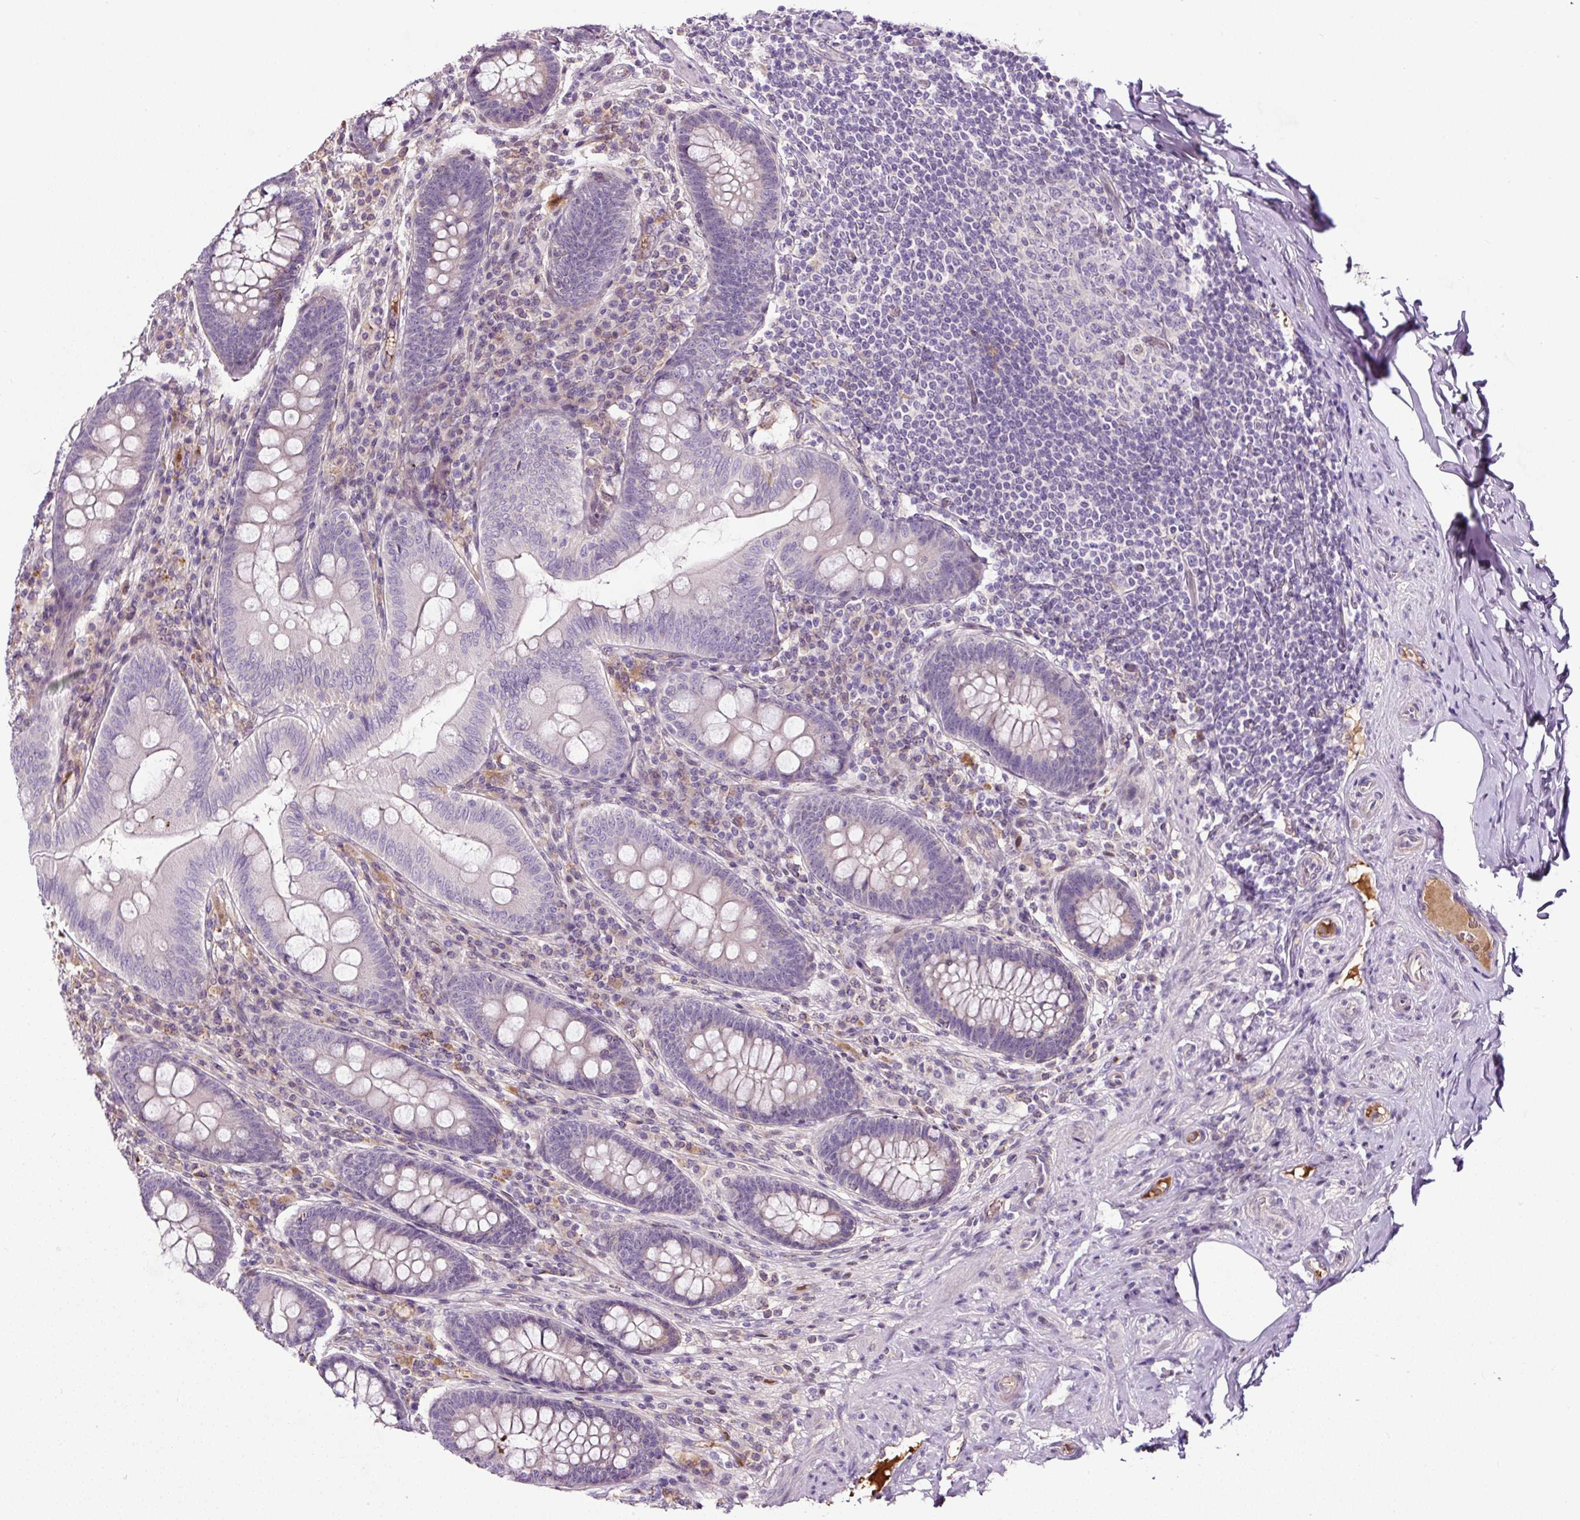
{"staining": {"intensity": "weak", "quantity": "<25%", "location": "cytoplasmic/membranous"}, "tissue": "appendix", "cell_type": "Glandular cells", "image_type": "normal", "snomed": [{"axis": "morphology", "description": "Normal tissue, NOS"}, {"axis": "topography", "description": "Appendix"}], "caption": "The histopathology image exhibits no significant expression in glandular cells of appendix.", "gene": "LRRC24", "patient": {"sex": "male", "age": 71}}